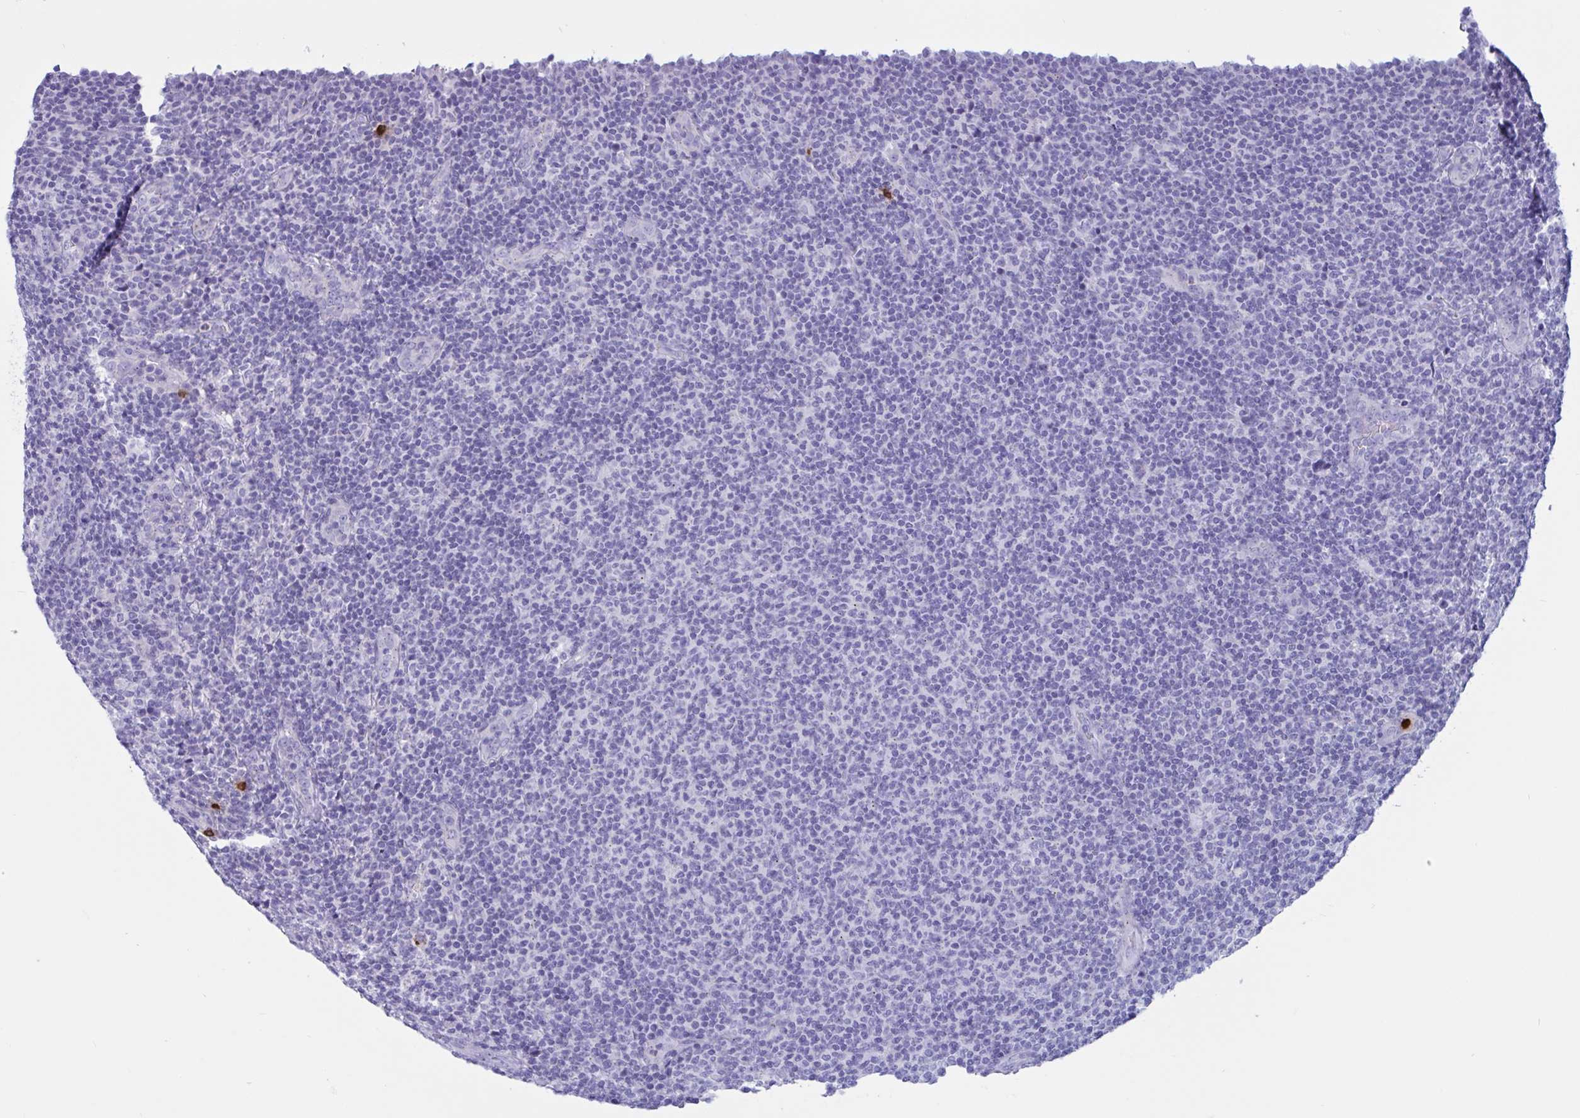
{"staining": {"intensity": "negative", "quantity": "none", "location": "none"}, "tissue": "lymphoma", "cell_type": "Tumor cells", "image_type": "cancer", "snomed": [{"axis": "morphology", "description": "Malignant lymphoma, non-Hodgkin's type, Low grade"}, {"axis": "topography", "description": "Lymph node"}], "caption": "Malignant lymphoma, non-Hodgkin's type (low-grade) was stained to show a protein in brown. There is no significant positivity in tumor cells.", "gene": "RNASE3", "patient": {"sex": "male", "age": 66}}